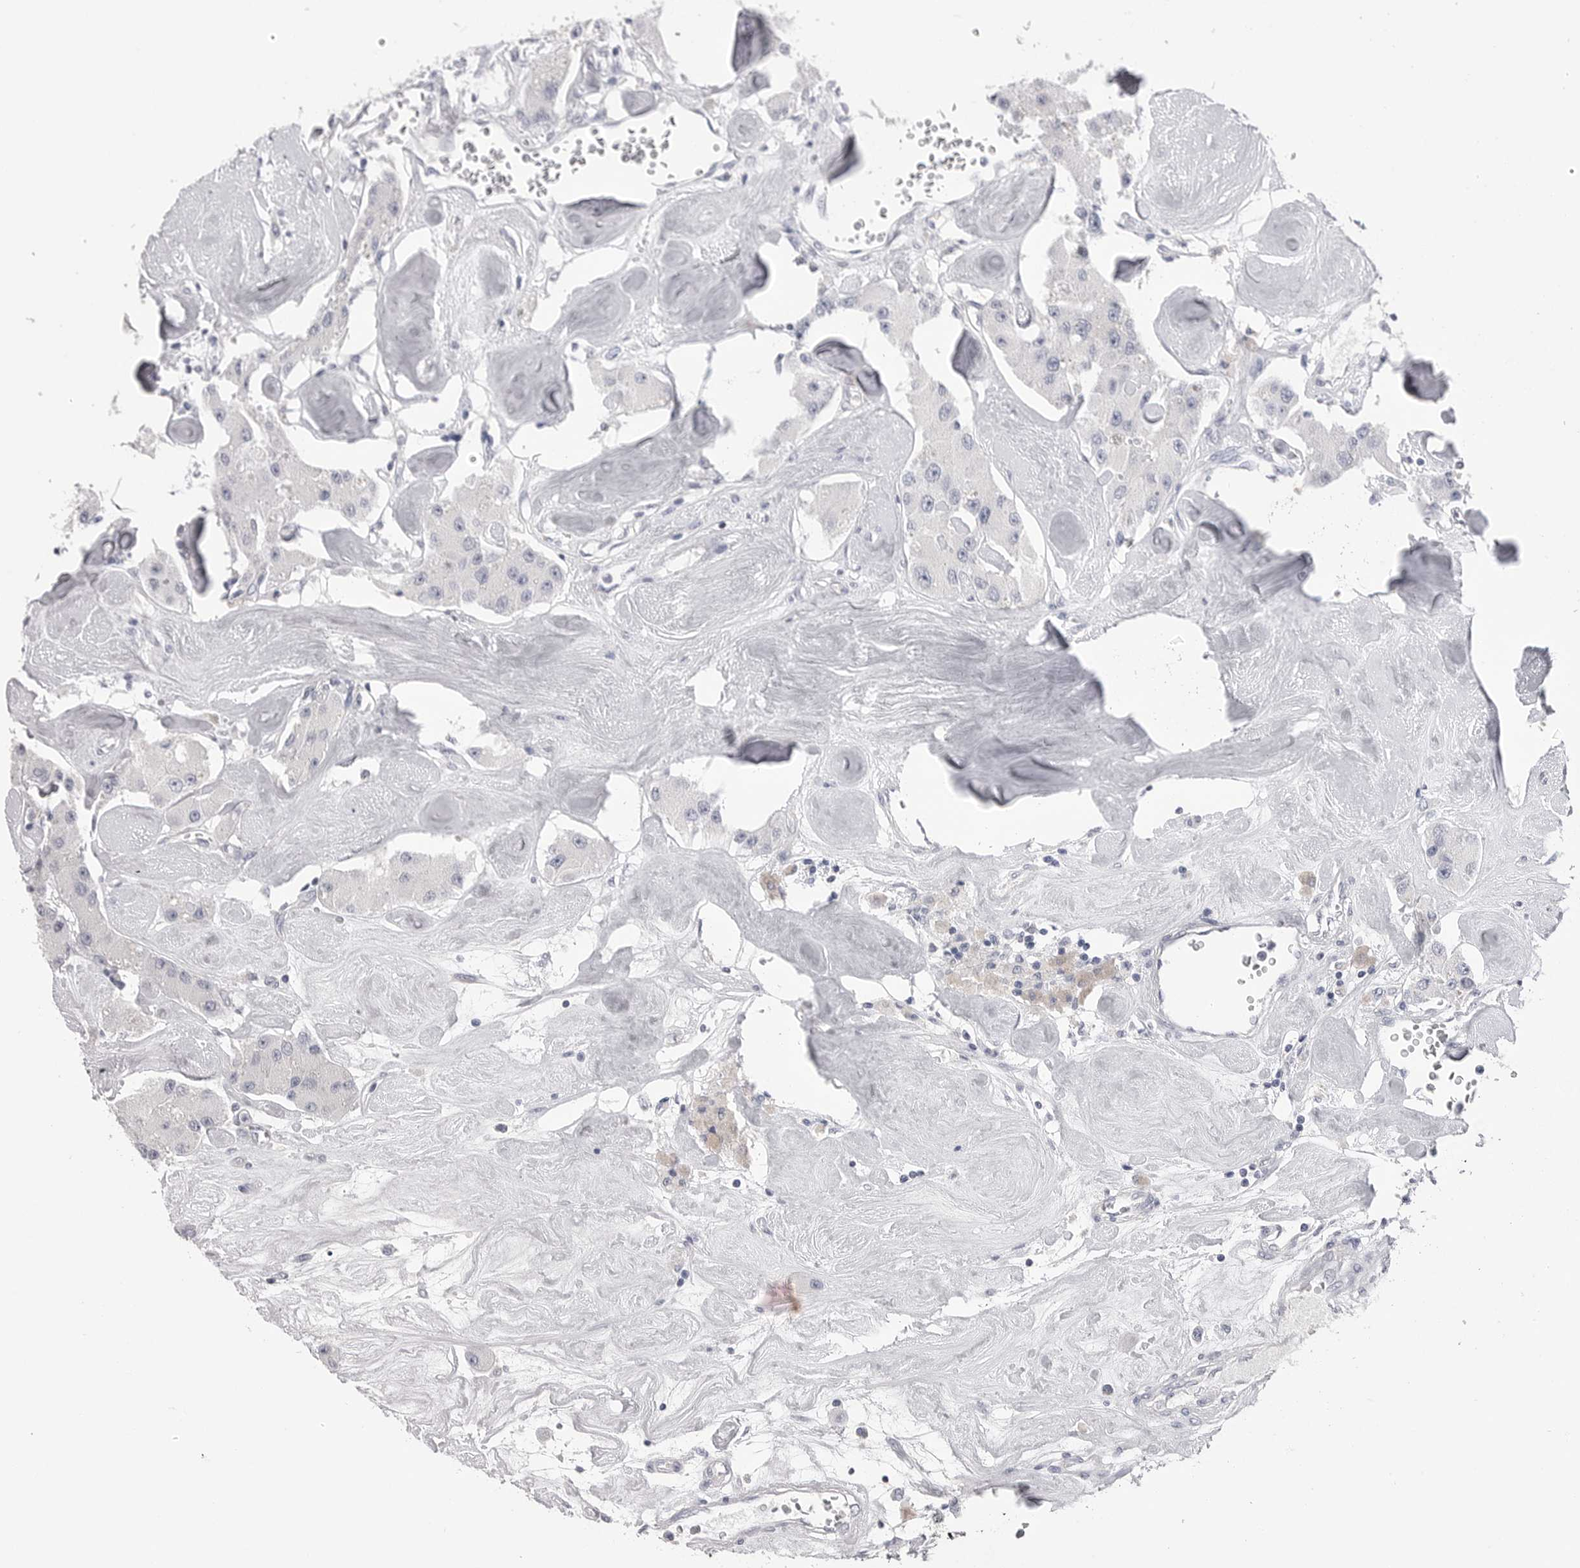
{"staining": {"intensity": "negative", "quantity": "none", "location": "none"}, "tissue": "carcinoid", "cell_type": "Tumor cells", "image_type": "cancer", "snomed": [{"axis": "morphology", "description": "Carcinoid, malignant, NOS"}, {"axis": "topography", "description": "Pancreas"}], "caption": "Tumor cells show no significant protein expression in carcinoid. (DAB IHC, high magnification).", "gene": "DLGAP3", "patient": {"sex": "male", "age": 41}}